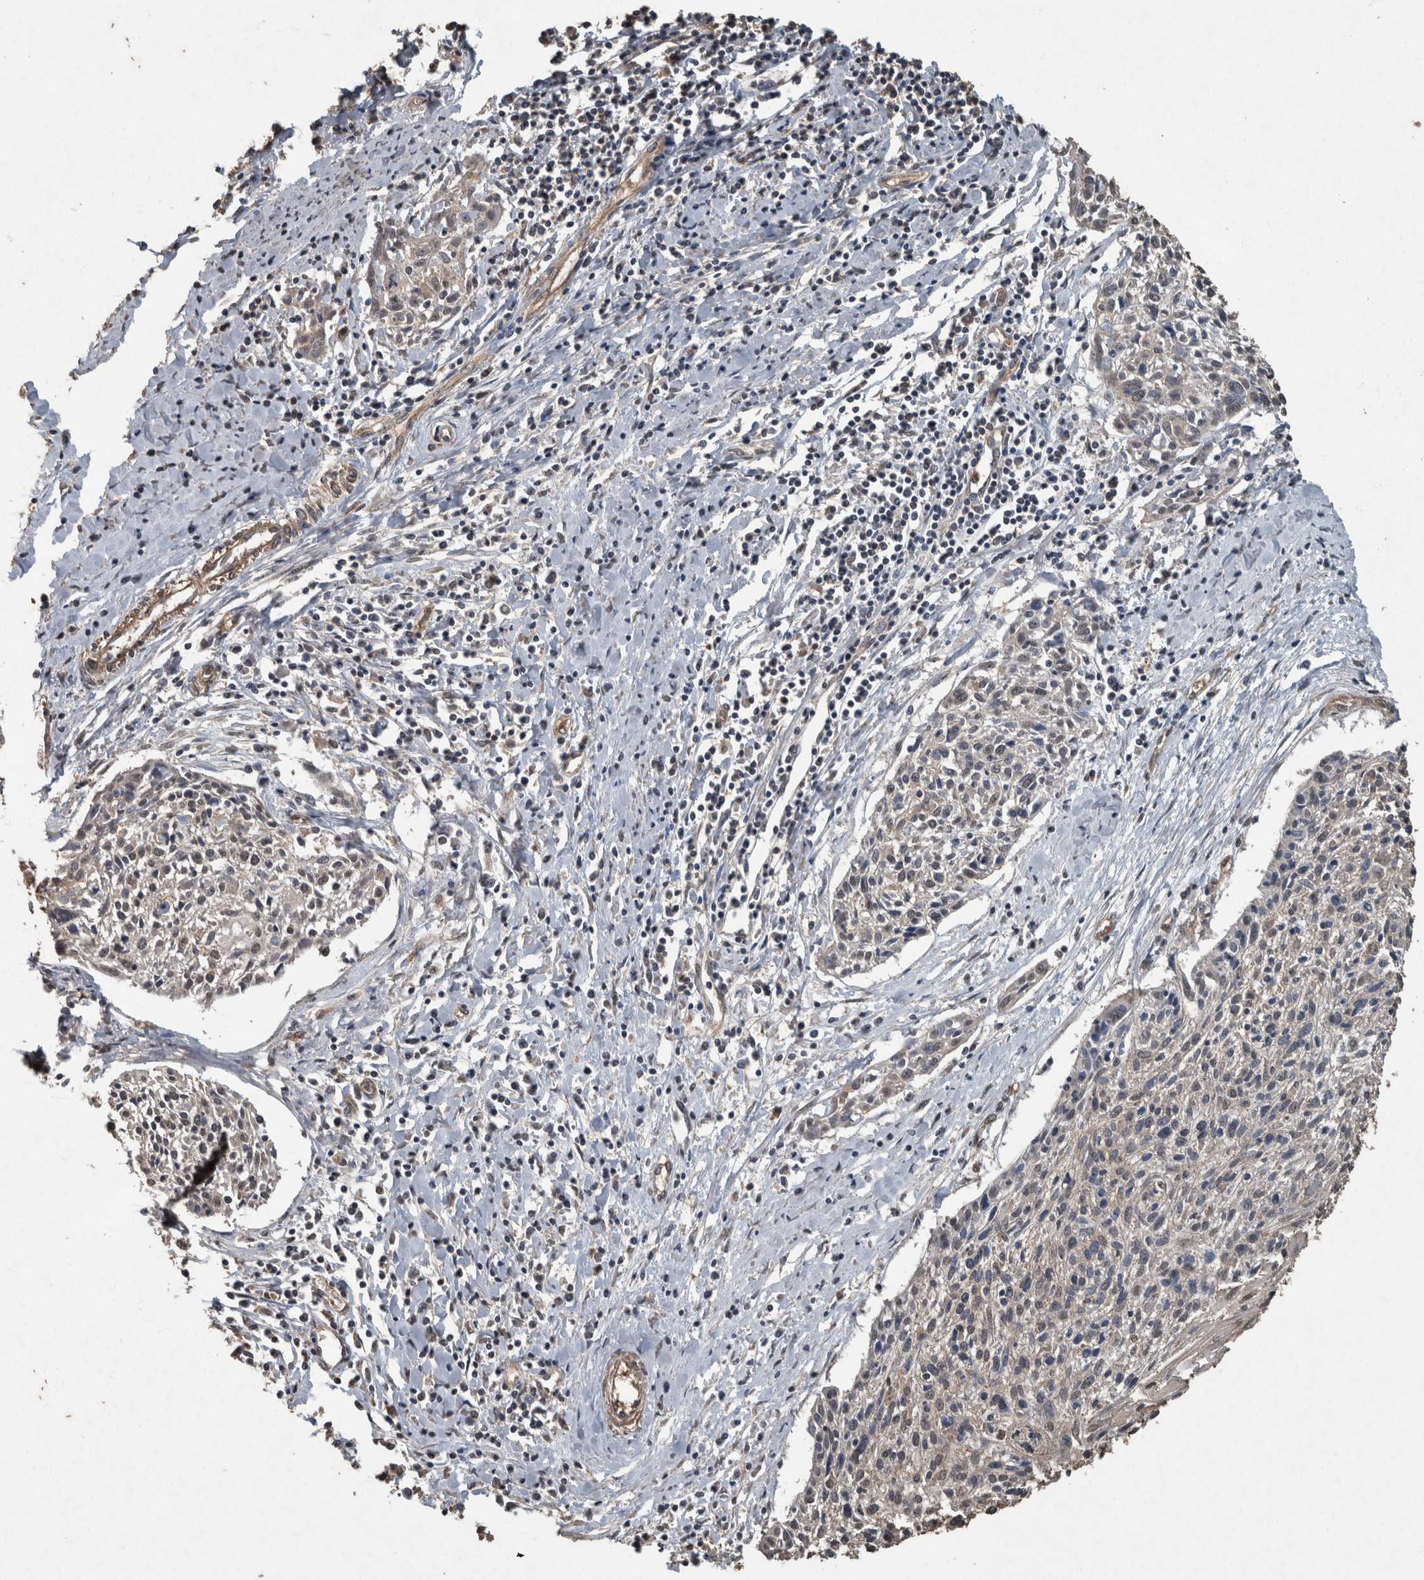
{"staining": {"intensity": "negative", "quantity": "none", "location": "none"}, "tissue": "cervical cancer", "cell_type": "Tumor cells", "image_type": "cancer", "snomed": [{"axis": "morphology", "description": "Squamous cell carcinoma, NOS"}, {"axis": "topography", "description": "Cervix"}], "caption": "An image of human squamous cell carcinoma (cervical) is negative for staining in tumor cells.", "gene": "FGFRL1", "patient": {"sex": "female", "age": 51}}